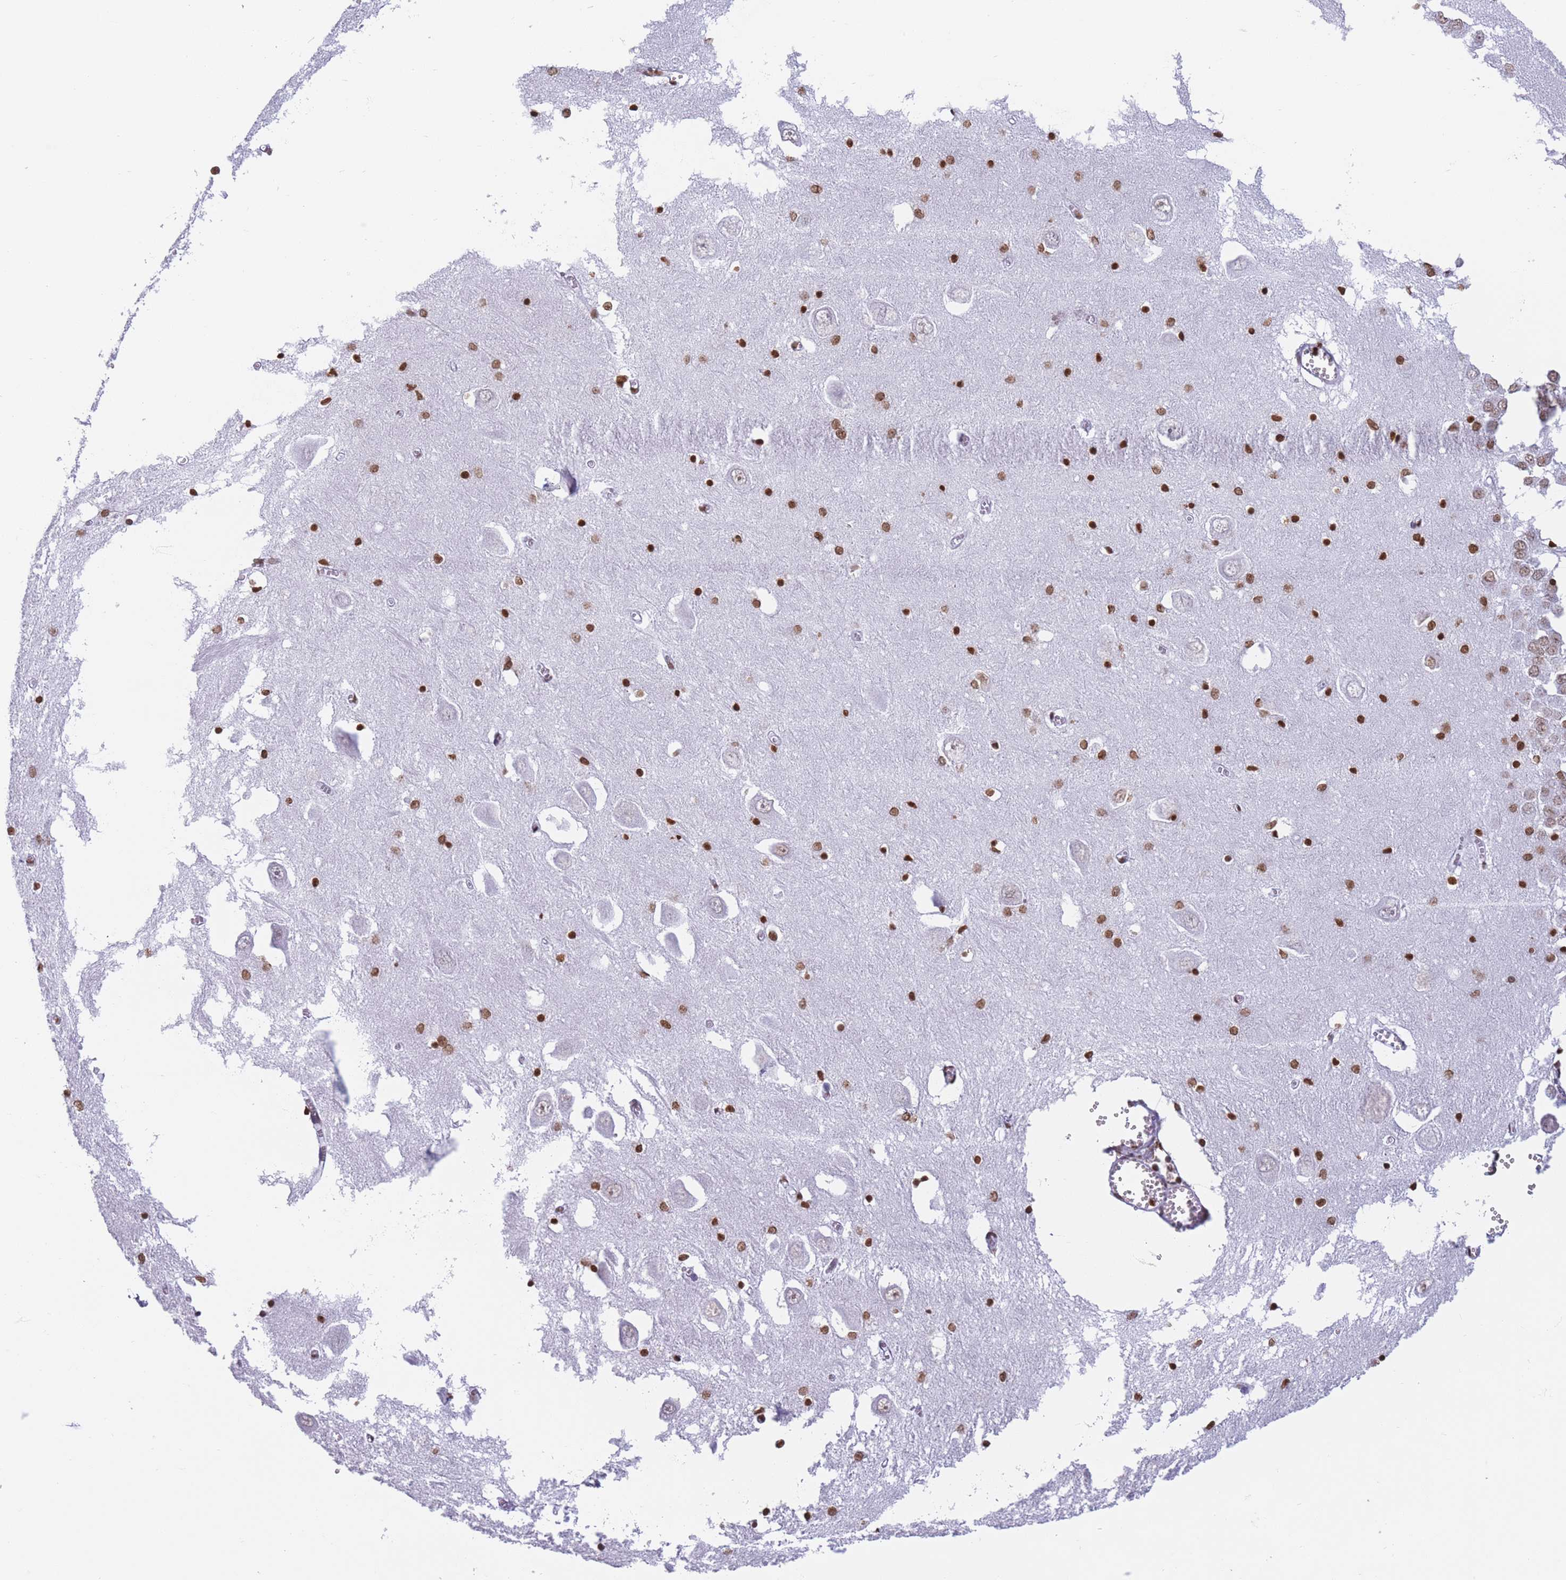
{"staining": {"intensity": "strong", "quantity": ">75%", "location": "nuclear"}, "tissue": "hippocampus", "cell_type": "Glial cells", "image_type": "normal", "snomed": [{"axis": "morphology", "description": "Normal tissue, NOS"}, {"axis": "topography", "description": "Hippocampus"}], "caption": "Immunohistochemistry (IHC) of benign hippocampus shows high levels of strong nuclear positivity in approximately >75% of glial cells. (Stains: DAB (3,3'-diaminobenzidine) in brown, nuclei in blue, Microscopy: brightfield microscopy at high magnification).", "gene": "RYK", "patient": {"sex": "male", "age": 70}}